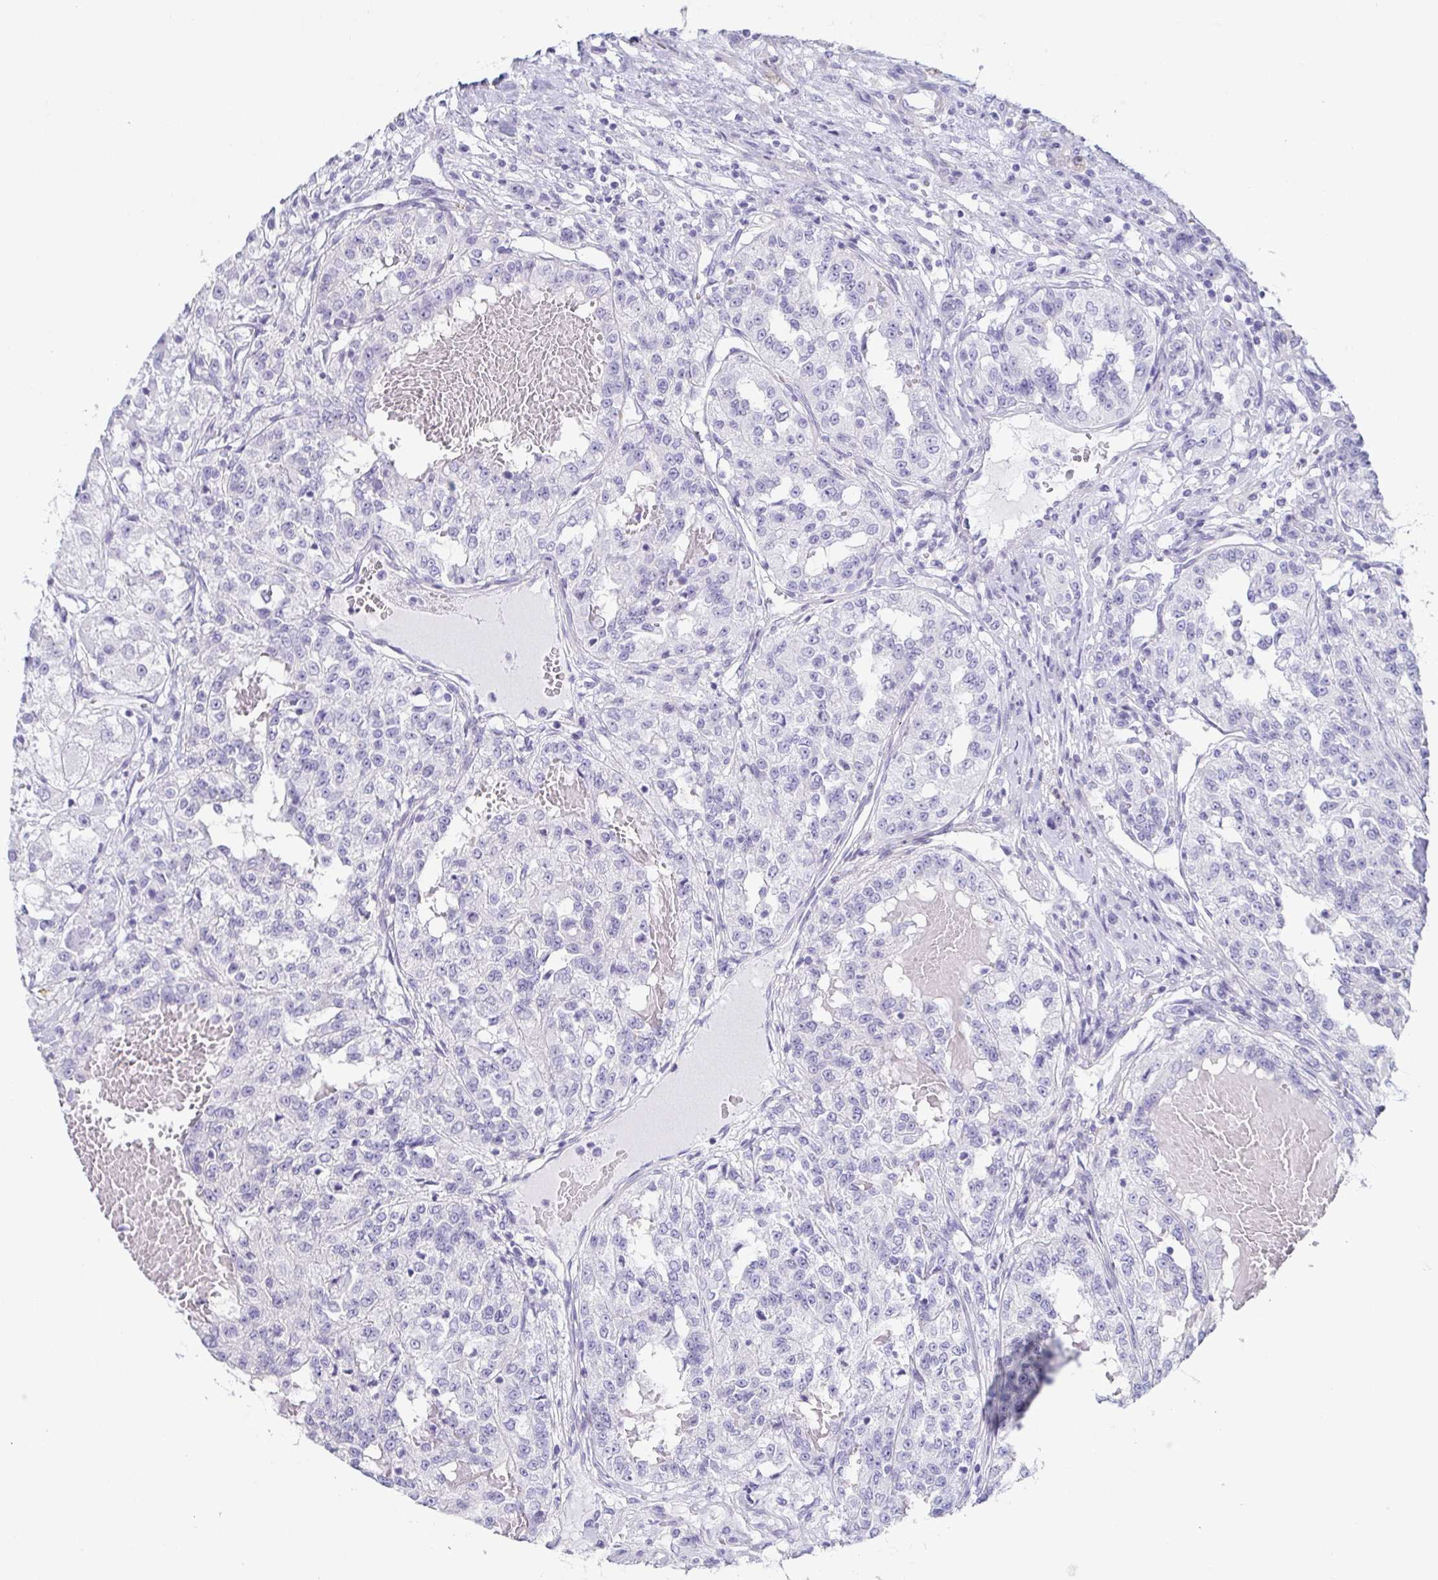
{"staining": {"intensity": "negative", "quantity": "none", "location": "none"}, "tissue": "renal cancer", "cell_type": "Tumor cells", "image_type": "cancer", "snomed": [{"axis": "morphology", "description": "Adenocarcinoma, NOS"}, {"axis": "topography", "description": "Kidney"}], "caption": "Tumor cells show no significant protein staining in renal cancer (adenocarcinoma). (DAB immunohistochemistry (IHC) with hematoxylin counter stain).", "gene": "PRR4", "patient": {"sex": "female", "age": 63}}